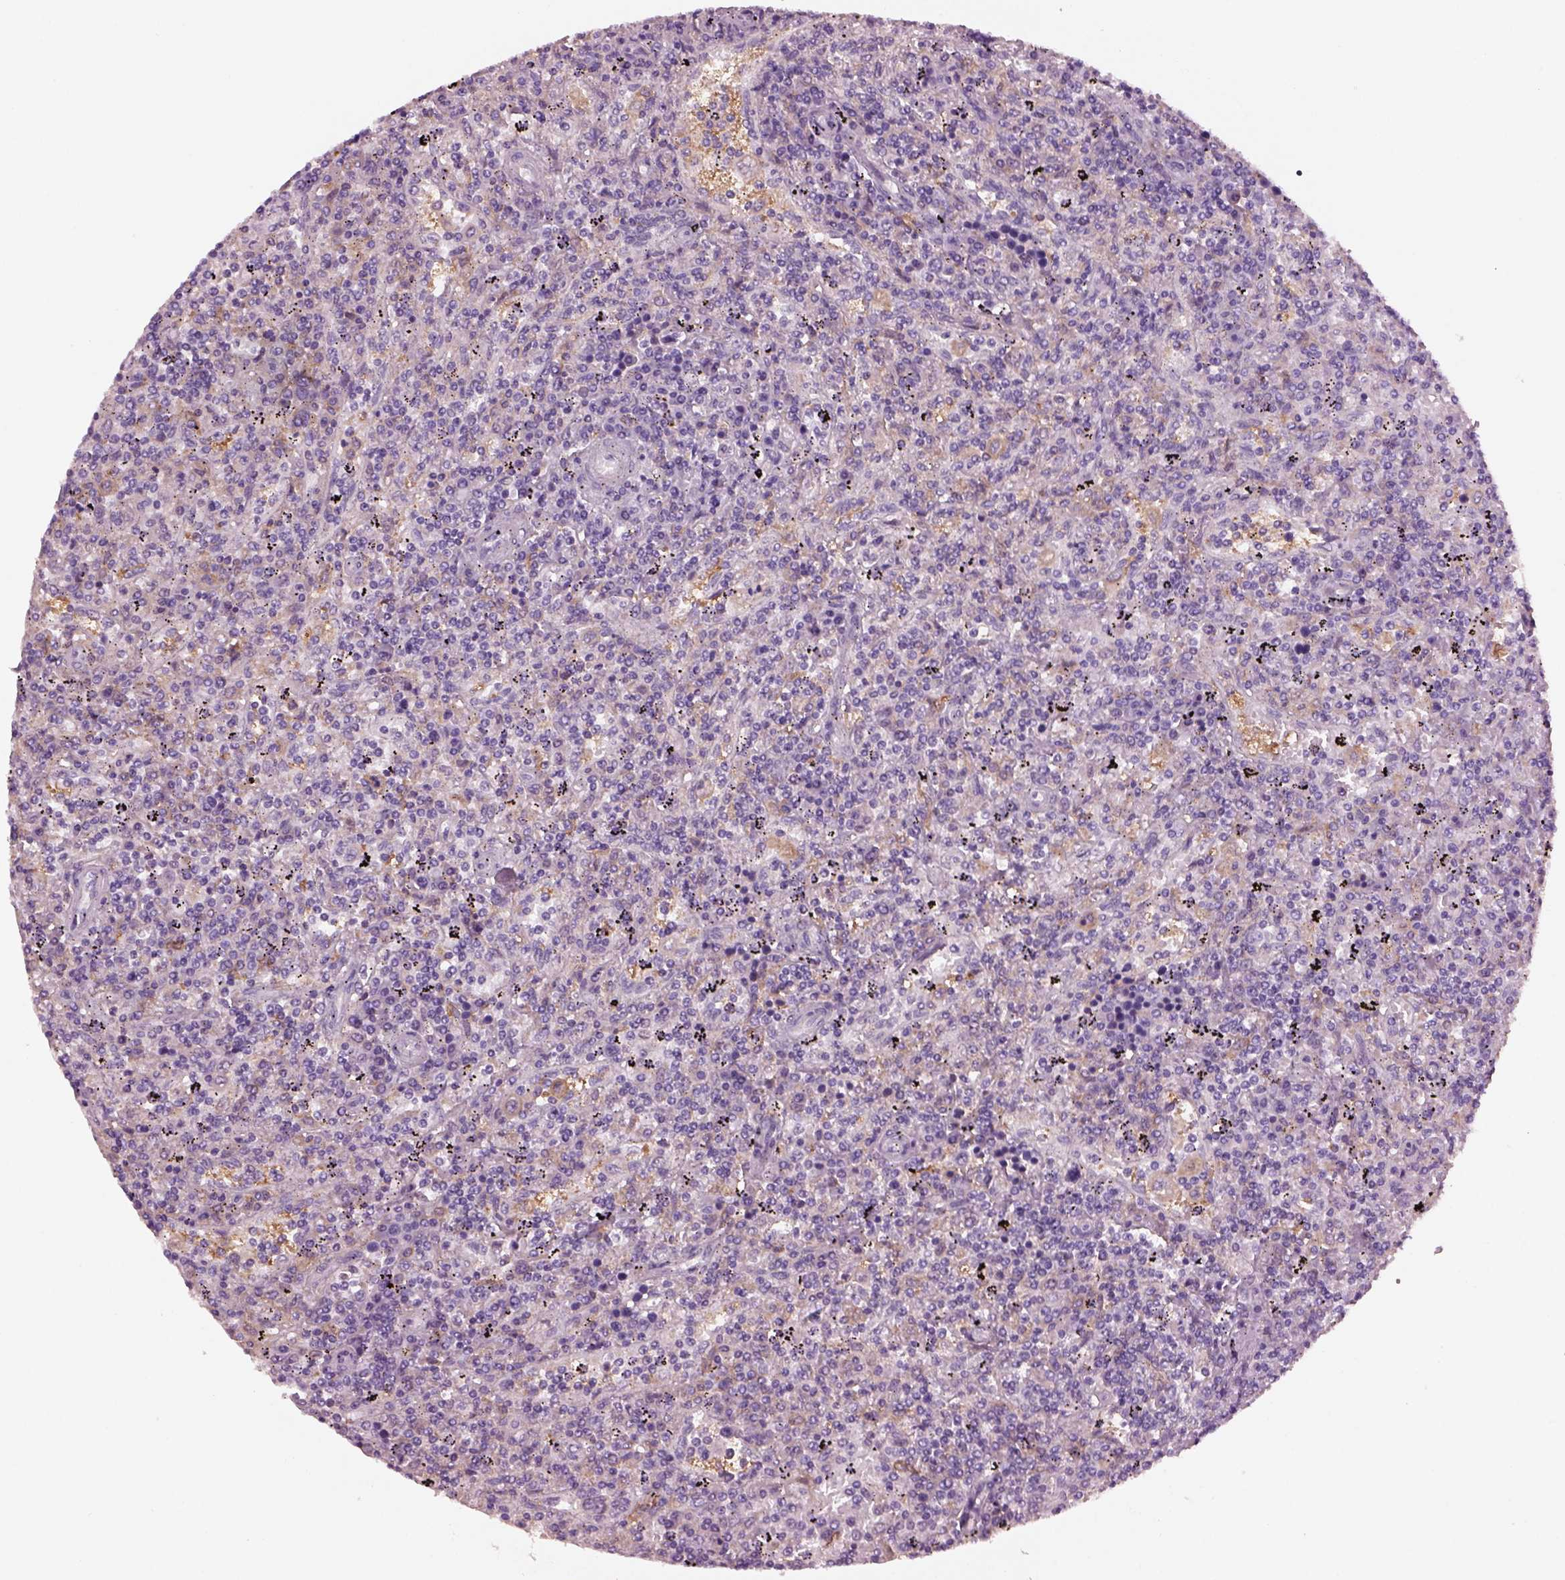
{"staining": {"intensity": "negative", "quantity": "none", "location": "none"}, "tissue": "lymphoma", "cell_type": "Tumor cells", "image_type": "cancer", "snomed": [{"axis": "morphology", "description": "Malignant lymphoma, non-Hodgkin's type, Low grade"}, {"axis": "topography", "description": "Spleen"}], "caption": "Immunohistochemistry (IHC) micrograph of neoplastic tissue: human lymphoma stained with DAB (3,3'-diaminobenzidine) exhibits no significant protein expression in tumor cells. (Brightfield microscopy of DAB (3,3'-diaminobenzidine) immunohistochemistry (IHC) at high magnification).", "gene": "SHTN1", "patient": {"sex": "male", "age": 62}}